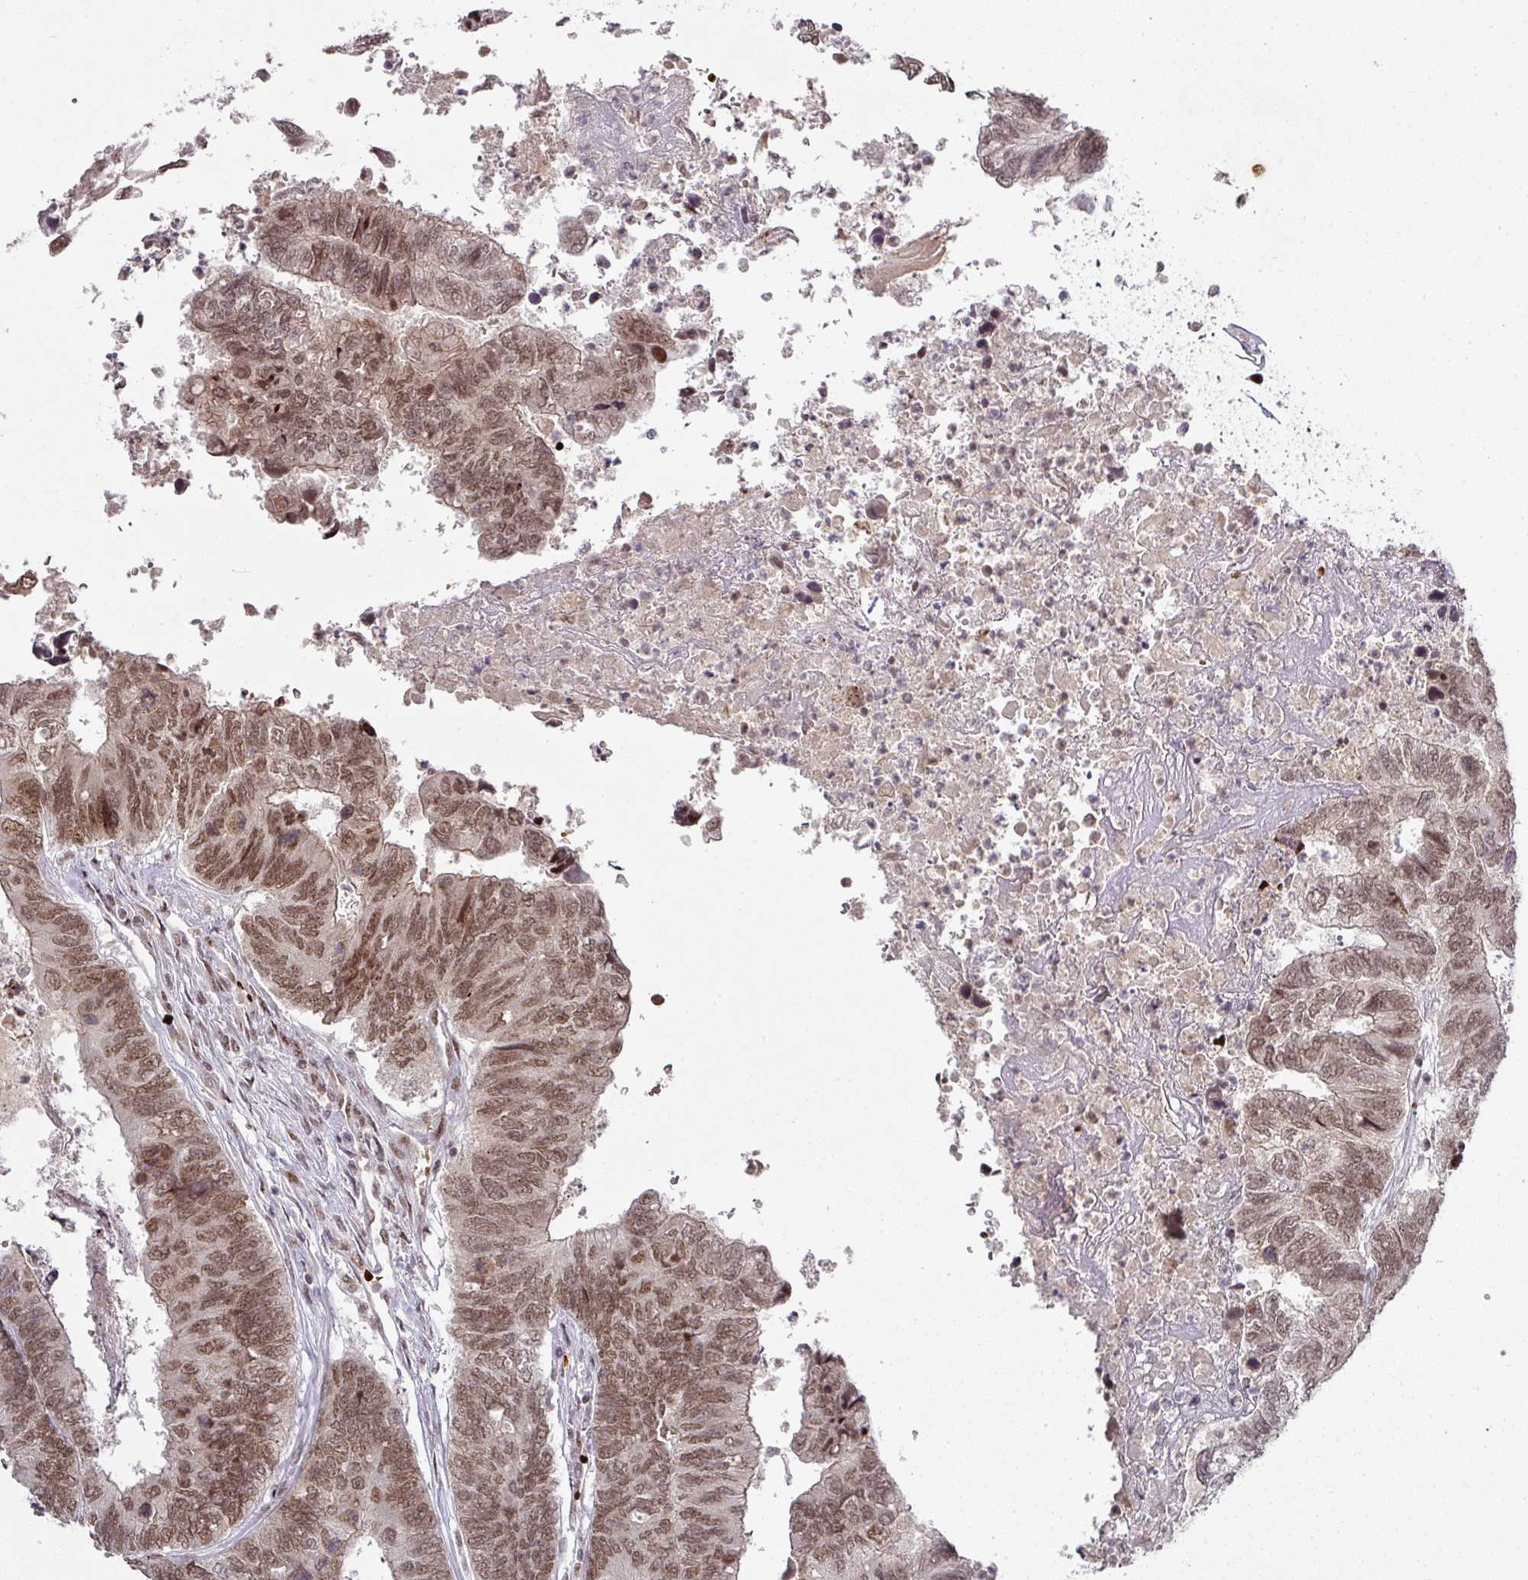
{"staining": {"intensity": "moderate", "quantity": ">75%", "location": "nuclear"}, "tissue": "colorectal cancer", "cell_type": "Tumor cells", "image_type": "cancer", "snomed": [{"axis": "morphology", "description": "Adenocarcinoma, NOS"}, {"axis": "topography", "description": "Colon"}], "caption": "Colorectal adenocarcinoma stained with a brown dye demonstrates moderate nuclear positive staining in approximately >75% of tumor cells.", "gene": "NEIL1", "patient": {"sex": "female", "age": 67}}